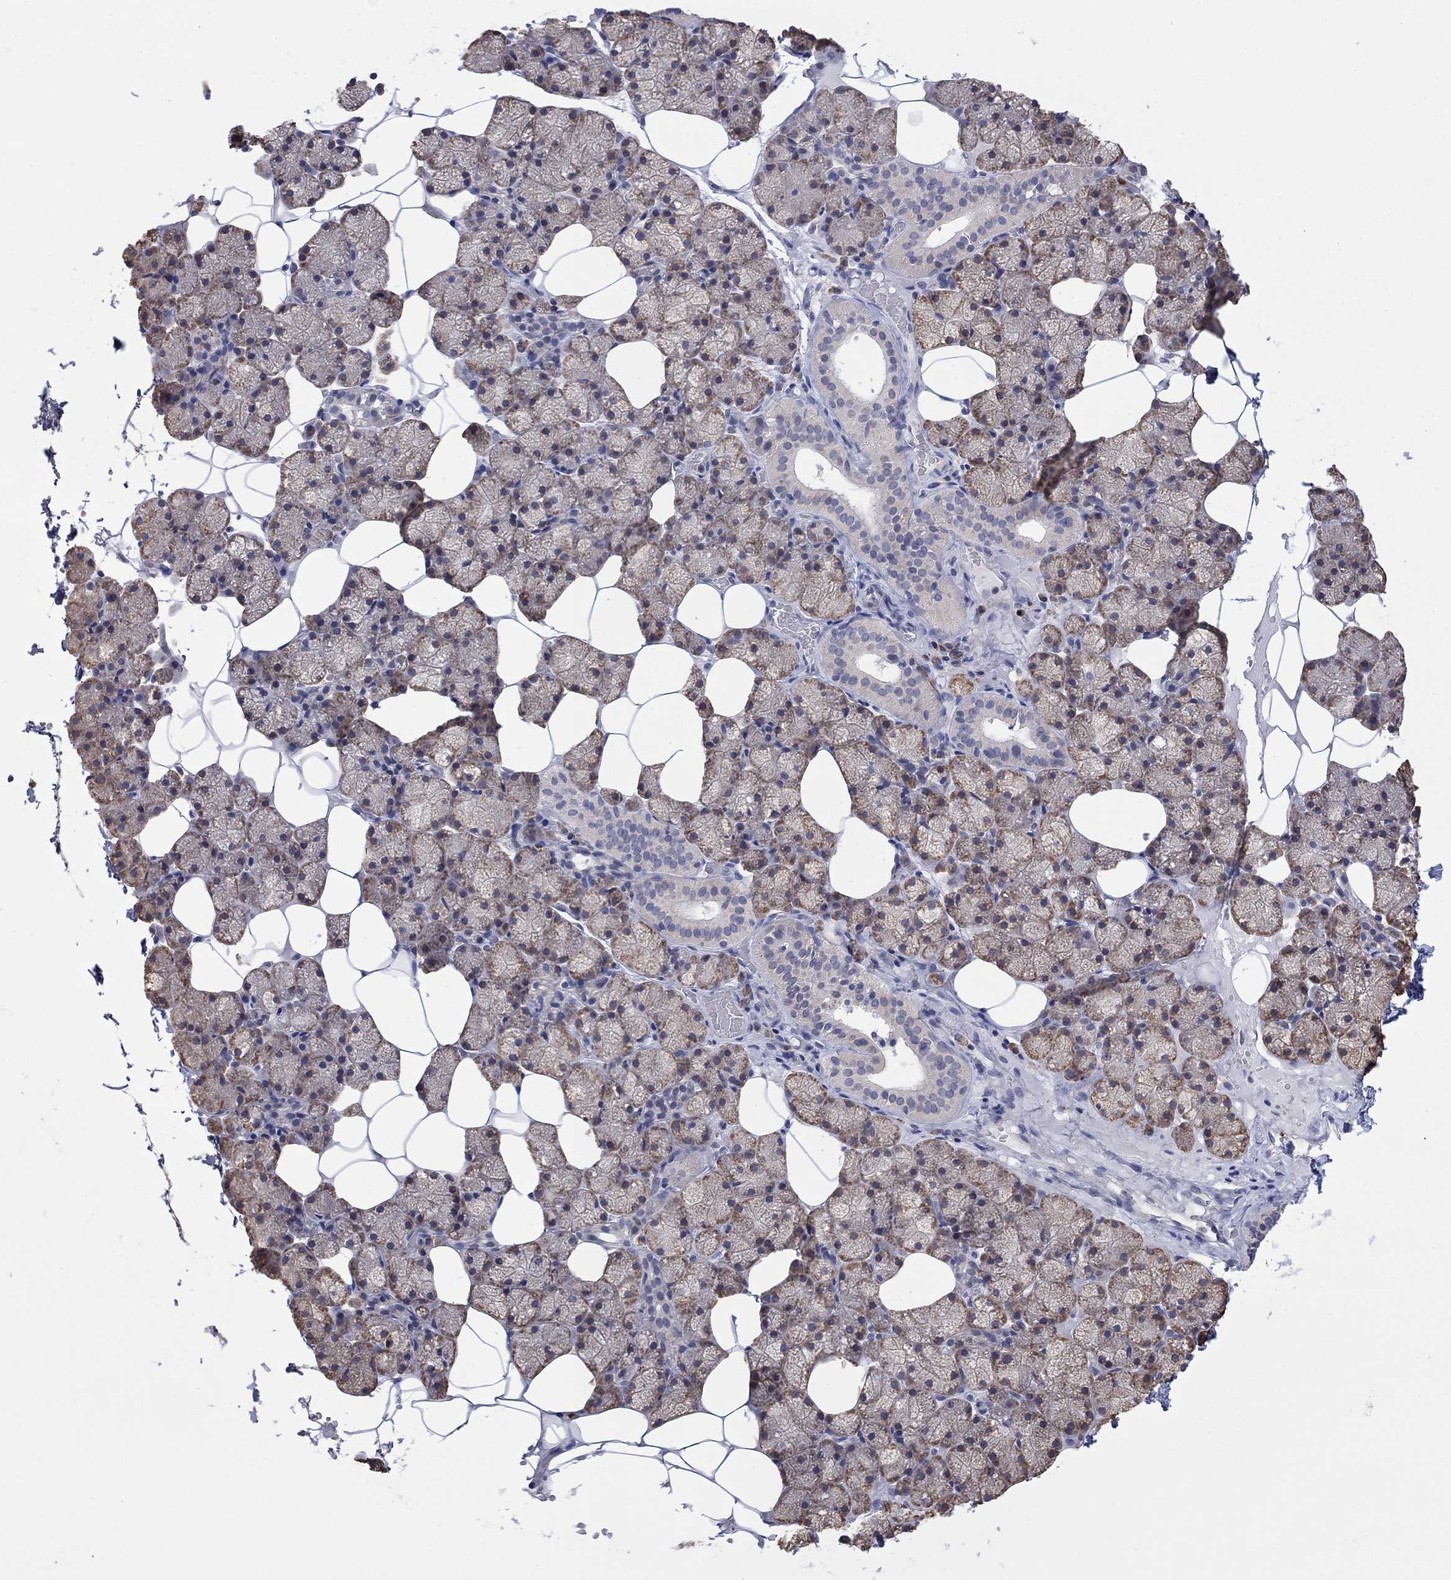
{"staining": {"intensity": "weak", "quantity": "25%-75%", "location": "cytoplasmic/membranous"}, "tissue": "salivary gland", "cell_type": "Glandular cells", "image_type": "normal", "snomed": [{"axis": "morphology", "description": "Normal tissue, NOS"}, {"axis": "topography", "description": "Salivary gland"}], "caption": "Immunohistochemistry of normal human salivary gland shows low levels of weak cytoplasmic/membranous staining in approximately 25%-75% of glandular cells. (brown staining indicates protein expression, while blue staining denotes nuclei).", "gene": "MTRFR", "patient": {"sex": "male", "age": 38}}